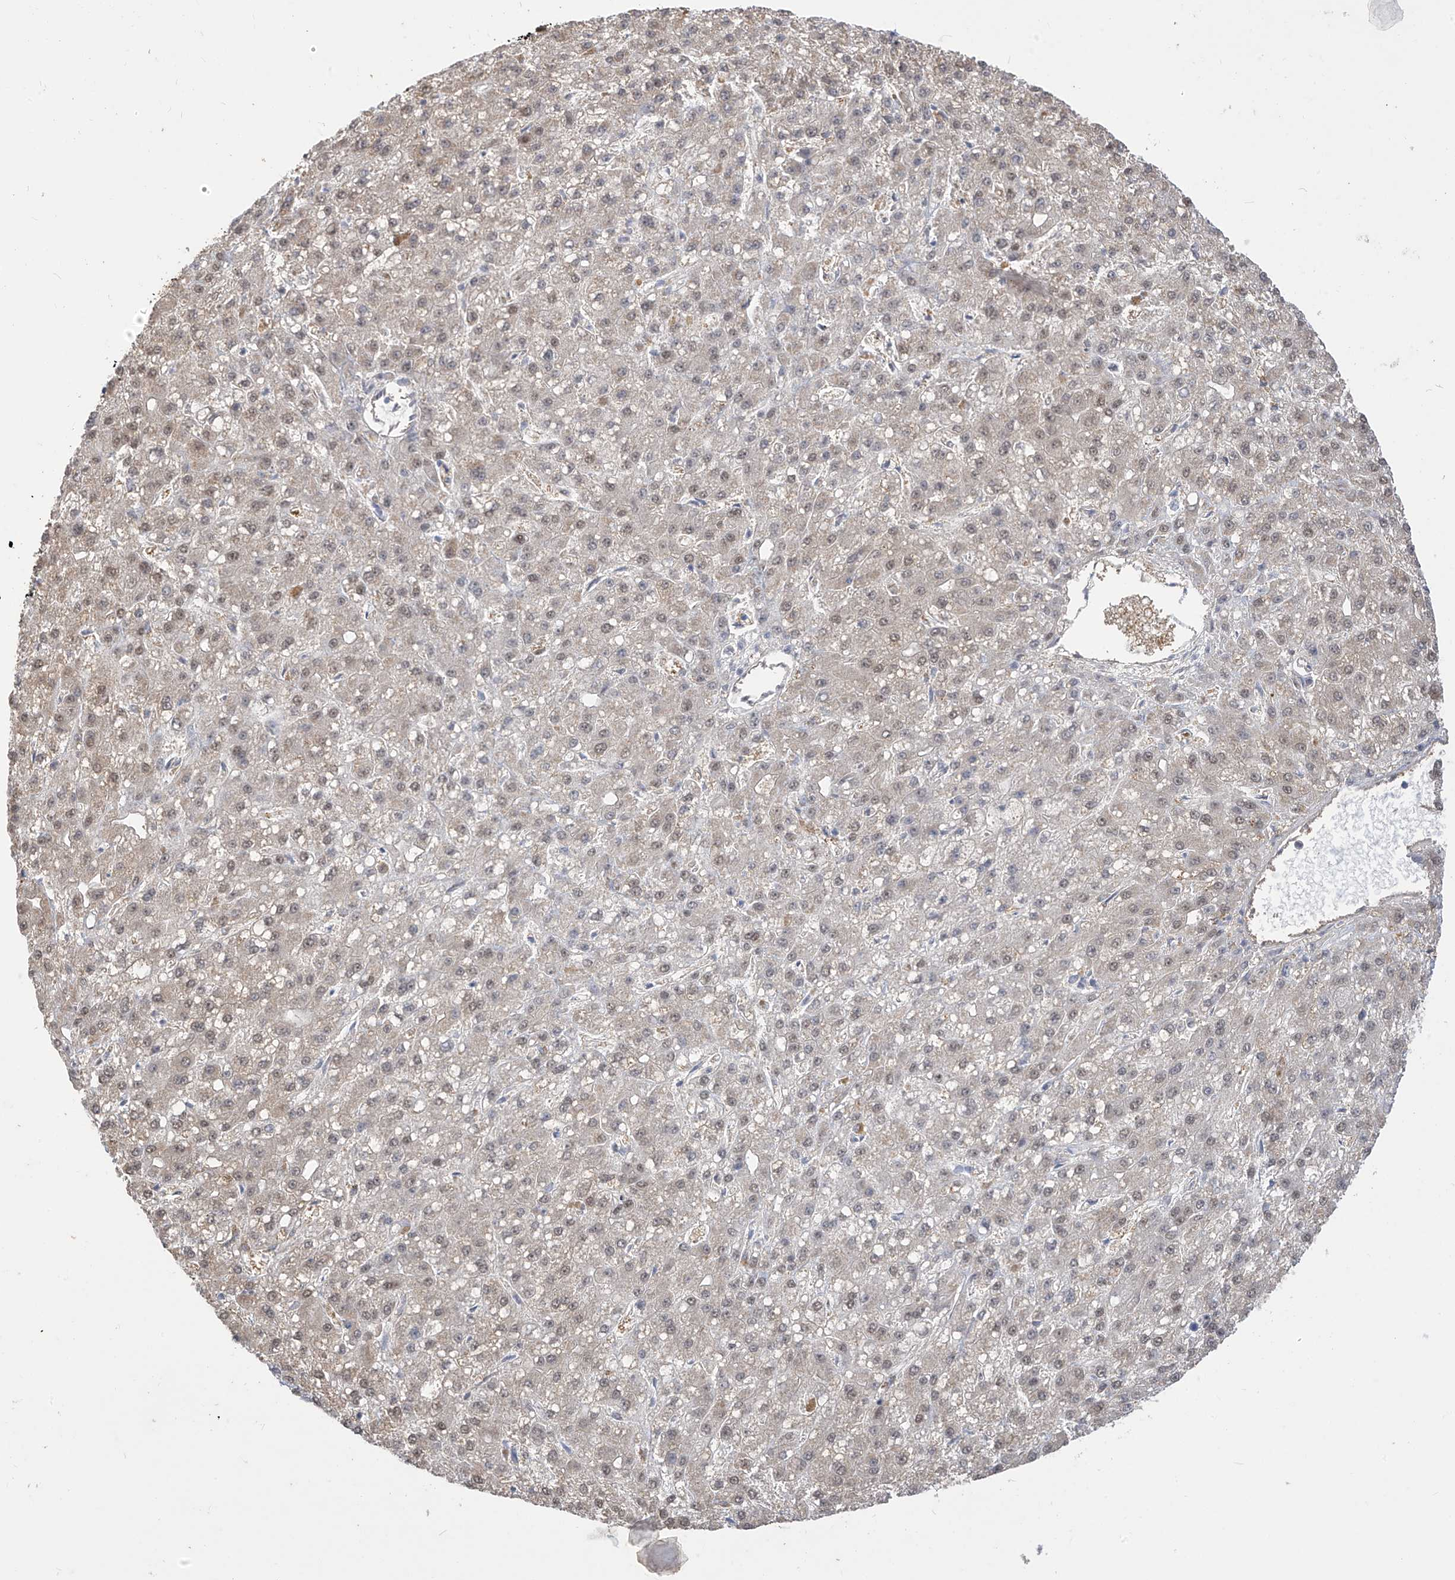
{"staining": {"intensity": "weak", "quantity": ">75%", "location": "cytoplasmic/membranous,nuclear"}, "tissue": "liver cancer", "cell_type": "Tumor cells", "image_type": "cancer", "snomed": [{"axis": "morphology", "description": "Carcinoma, Hepatocellular, NOS"}, {"axis": "topography", "description": "Liver"}], "caption": "A high-resolution micrograph shows IHC staining of hepatocellular carcinoma (liver), which demonstrates weak cytoplasmic/membranous and nuclear staining in about >75% of tumor cells.", "gene": "IDH1", "patient": {"sex": "male", "age": 67}}